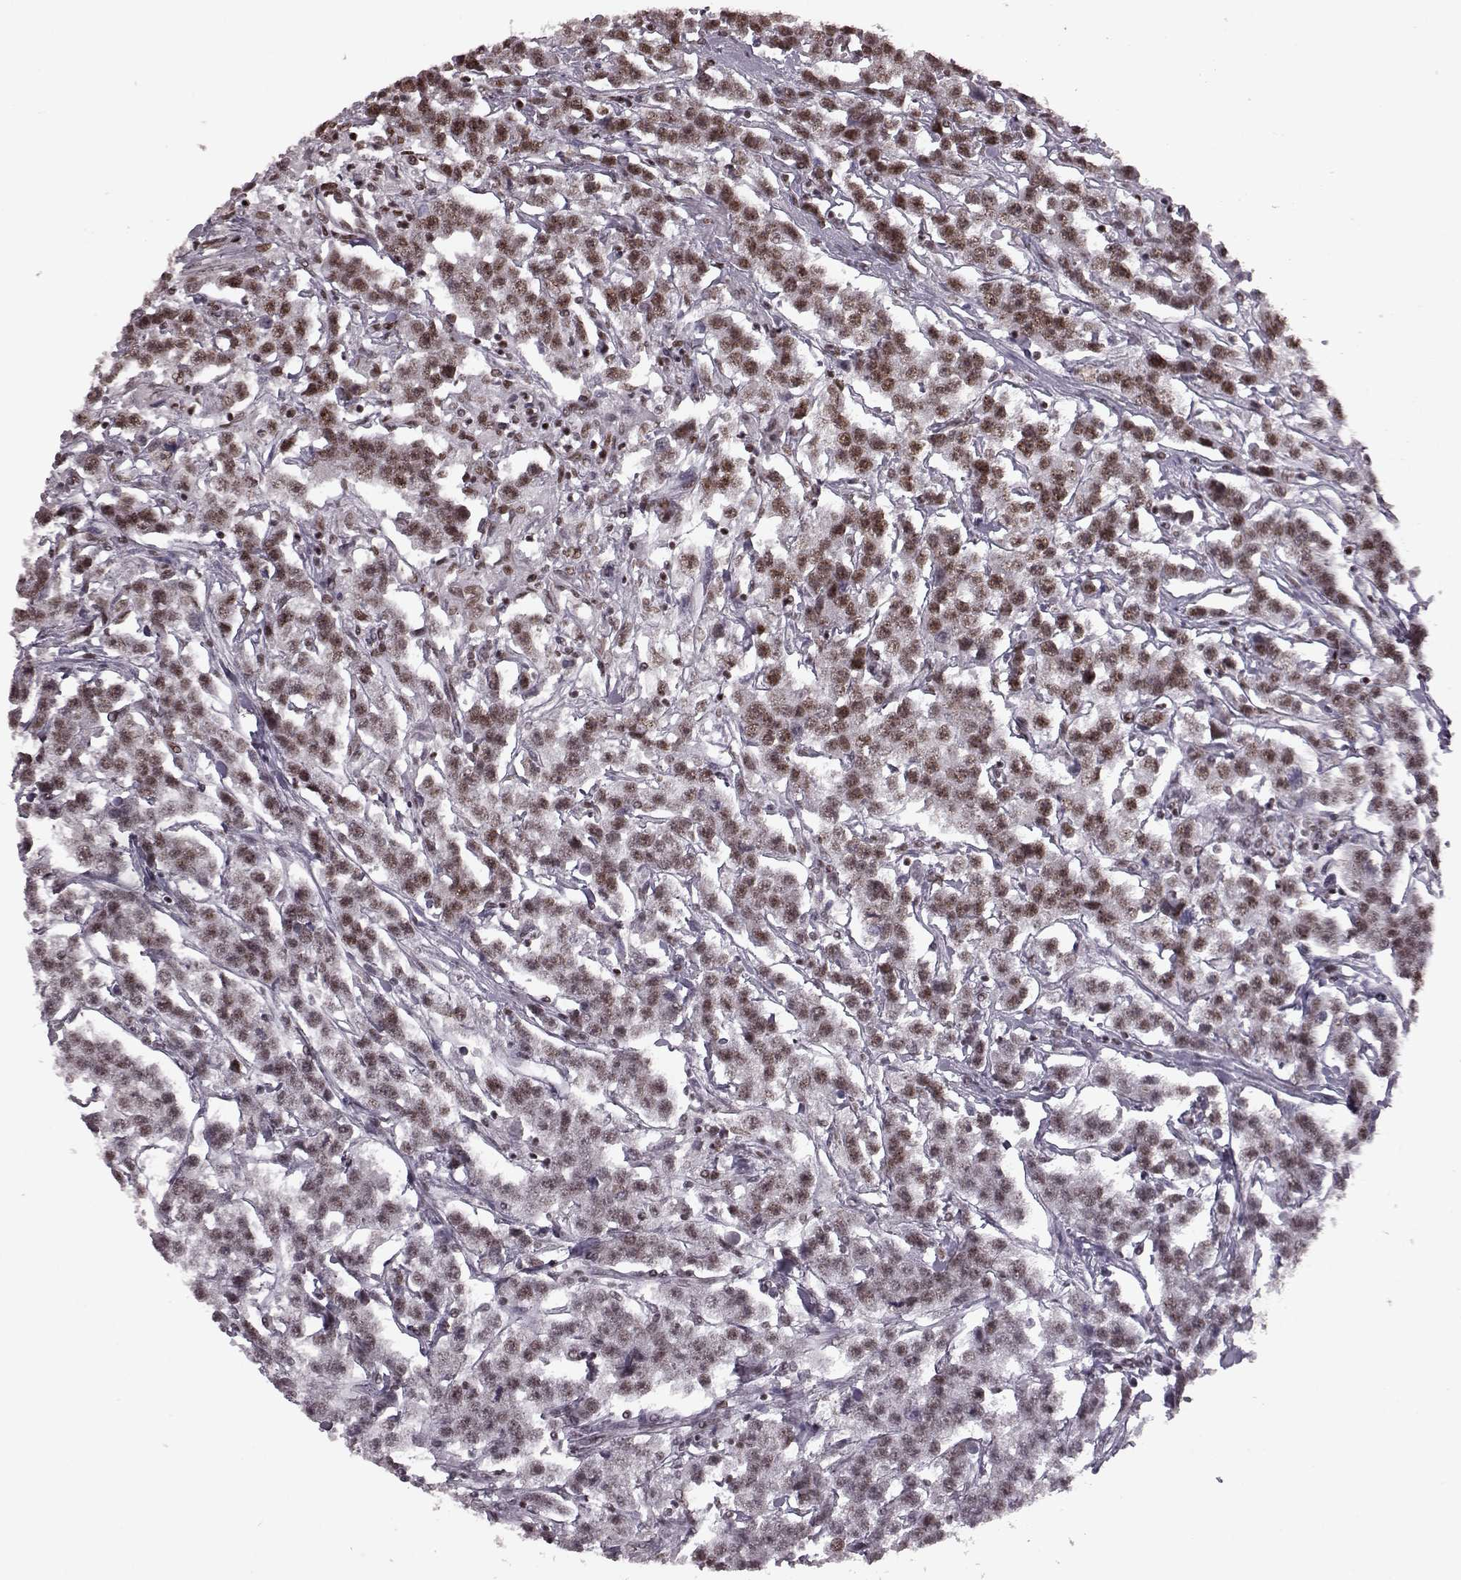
{"staining": {"intensity": "moderate", "quantity": ">75%", "location": "nuclear"}, "tissue": "testis cancer", "cell_type": "Tumor cells", "image_type": "cancer", "snomed": [{"axis": "morphology", "description": "Seminoma, NOS"}, {"axis": "topography", "description": "Testis"}], "caption": "Immunohistochemistry image of human testis seminoma stained for a protein (brown), which shows medium levels of moderate nuclear expression in about >75% of tumor cells.", "gene": "NR2C1", "patient": {"sex": "male", "age": 59}}